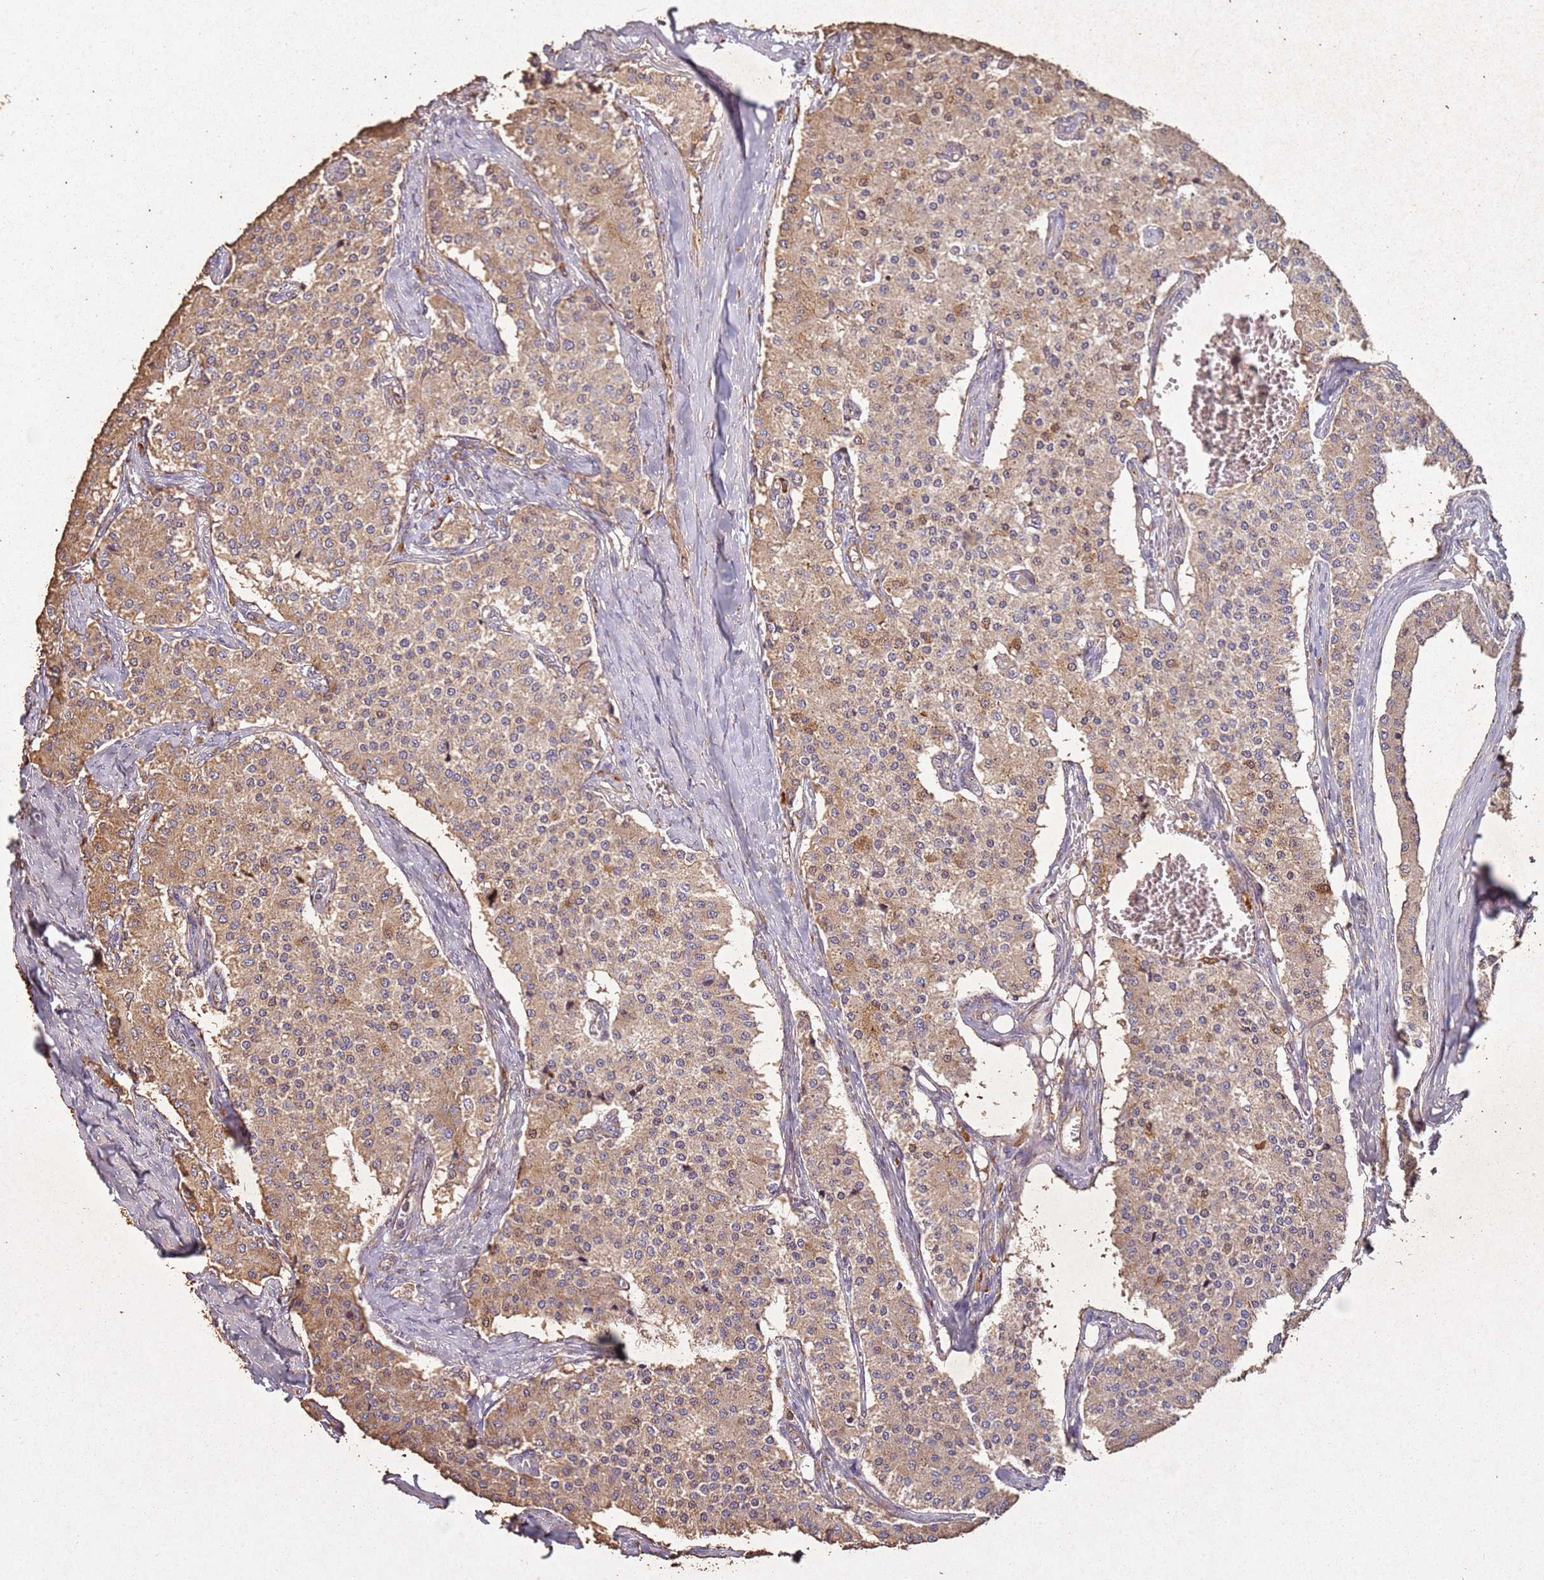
{"staining": {"intensity": "moderate", "quantity": ">75%", "location": "cytoplasmic/membranous"}, "tissue": "carcinoid", "cell_type": "Tumor cells", "image_type": "cancer", "snomed": [{"axis": "morphology", "description": "Carcinoid, malignant, NOS"}, {"axis": "topography", "description": "Colon"}], "caption": "Protein staining of malignant carcinoid tissue shows moderate cytoplasmic/membranous staining in approximately >75% of tumor cells. (Stains: DAB in brown, nuclei in blue, Microscopy: brightfield microscopy at high magnification).", "gene": "ARFRP1", "patient": {"sex": "female", "age": 52}}